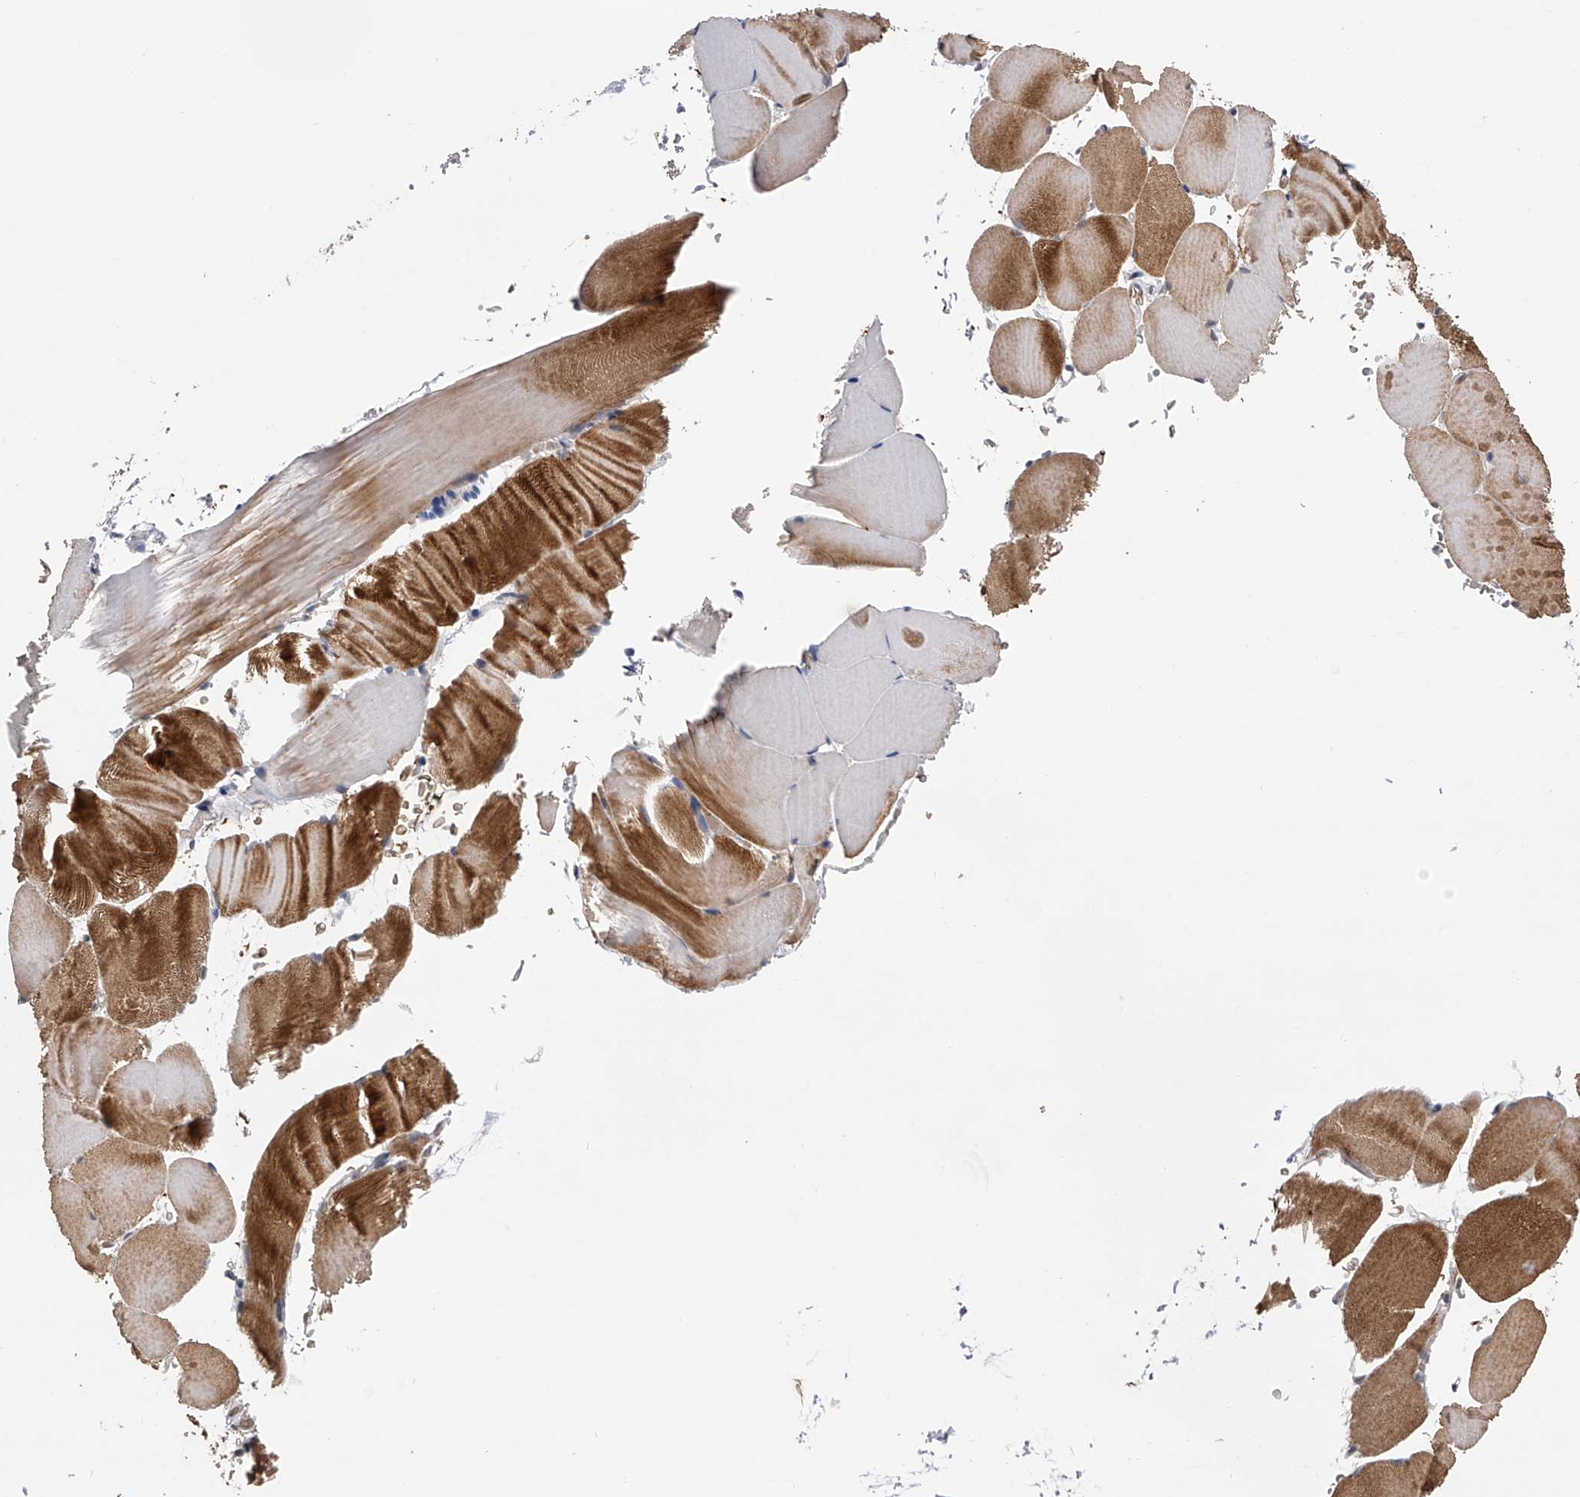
{"staining": {"intensity": "moderate", "quantity": "25%-75%", "location": "cytoplasmic/membranous"}, "tissue": "skeletal muscle", "cell_type": "Myocytes", "image_type": "normal", "snomed": [{"axis": "morphology", "description": "Normal tissue, NOS"}, {"axis": "topography", "description": "Skeletal muscle"}, {"axis": "topography", "description": "Parathyroid gland"}], "caption": "Myocytes display medium levels of moderate cytoplasmic/membranous expression in about 25%-75% of cells in unremarkable skeletal muscle.", "gene": "SPOCK1", "patient": {"sex": "female", "age": 37}}